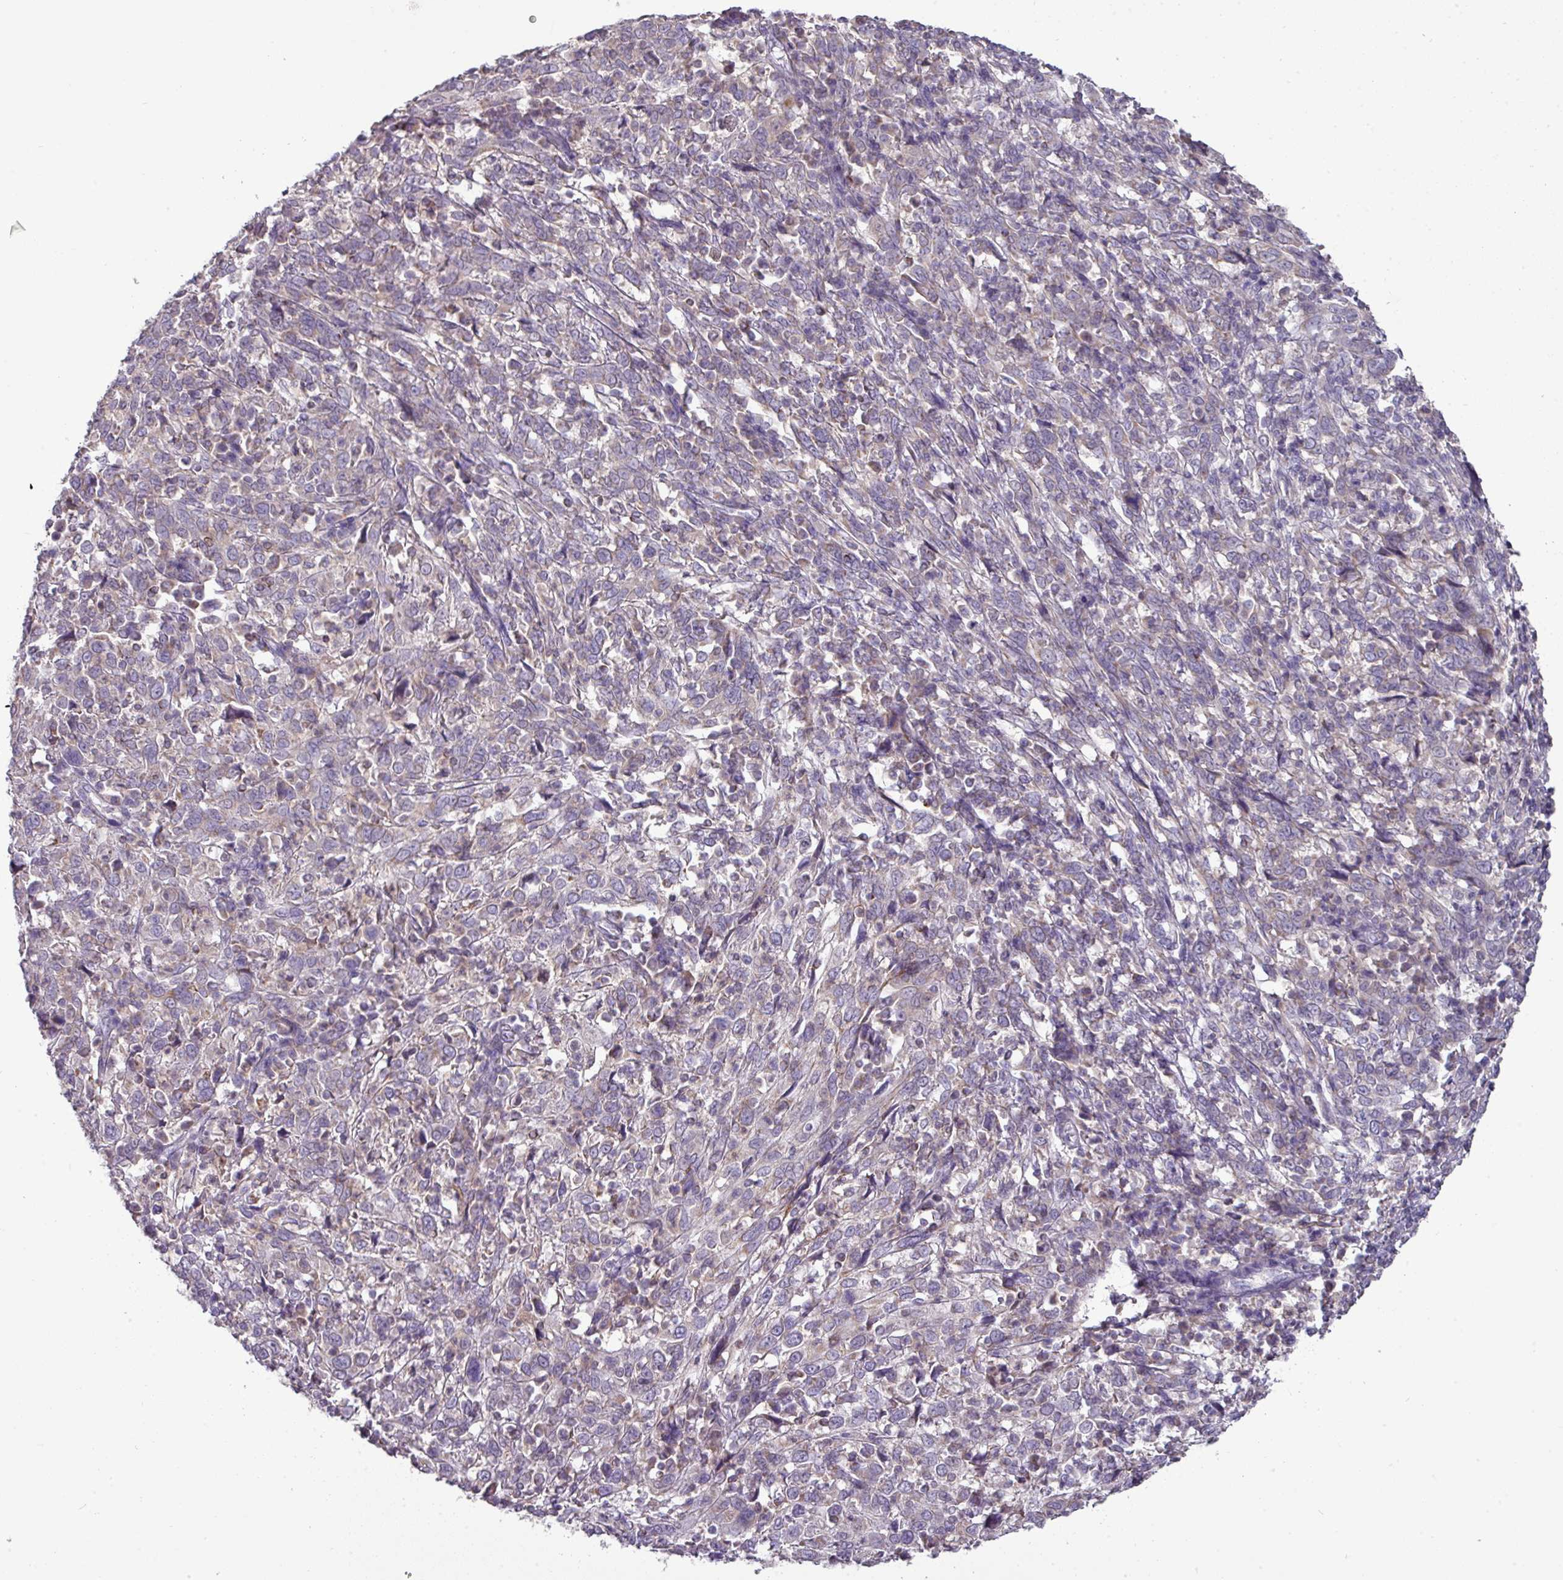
{"staining": {"intensity": "negative", "quantity": "none", "location": "none"}, "tissue": "cervical cancer", "cell_type": "Tumor cells", "image_type": "cancer", "snomed": [{"axis": "morphology", "description": "Squamous cell carcinoma, NOS"}, {"axis": "topography", "description": "Cervix"}], "caption": "Cervical cancer (squamous cell carcinoma) was stained to show a protein in brown. There is no significant staining in tumor cells.", "gene": "TRAPPC1", "patient": {"sex": "female", "age": 46}}